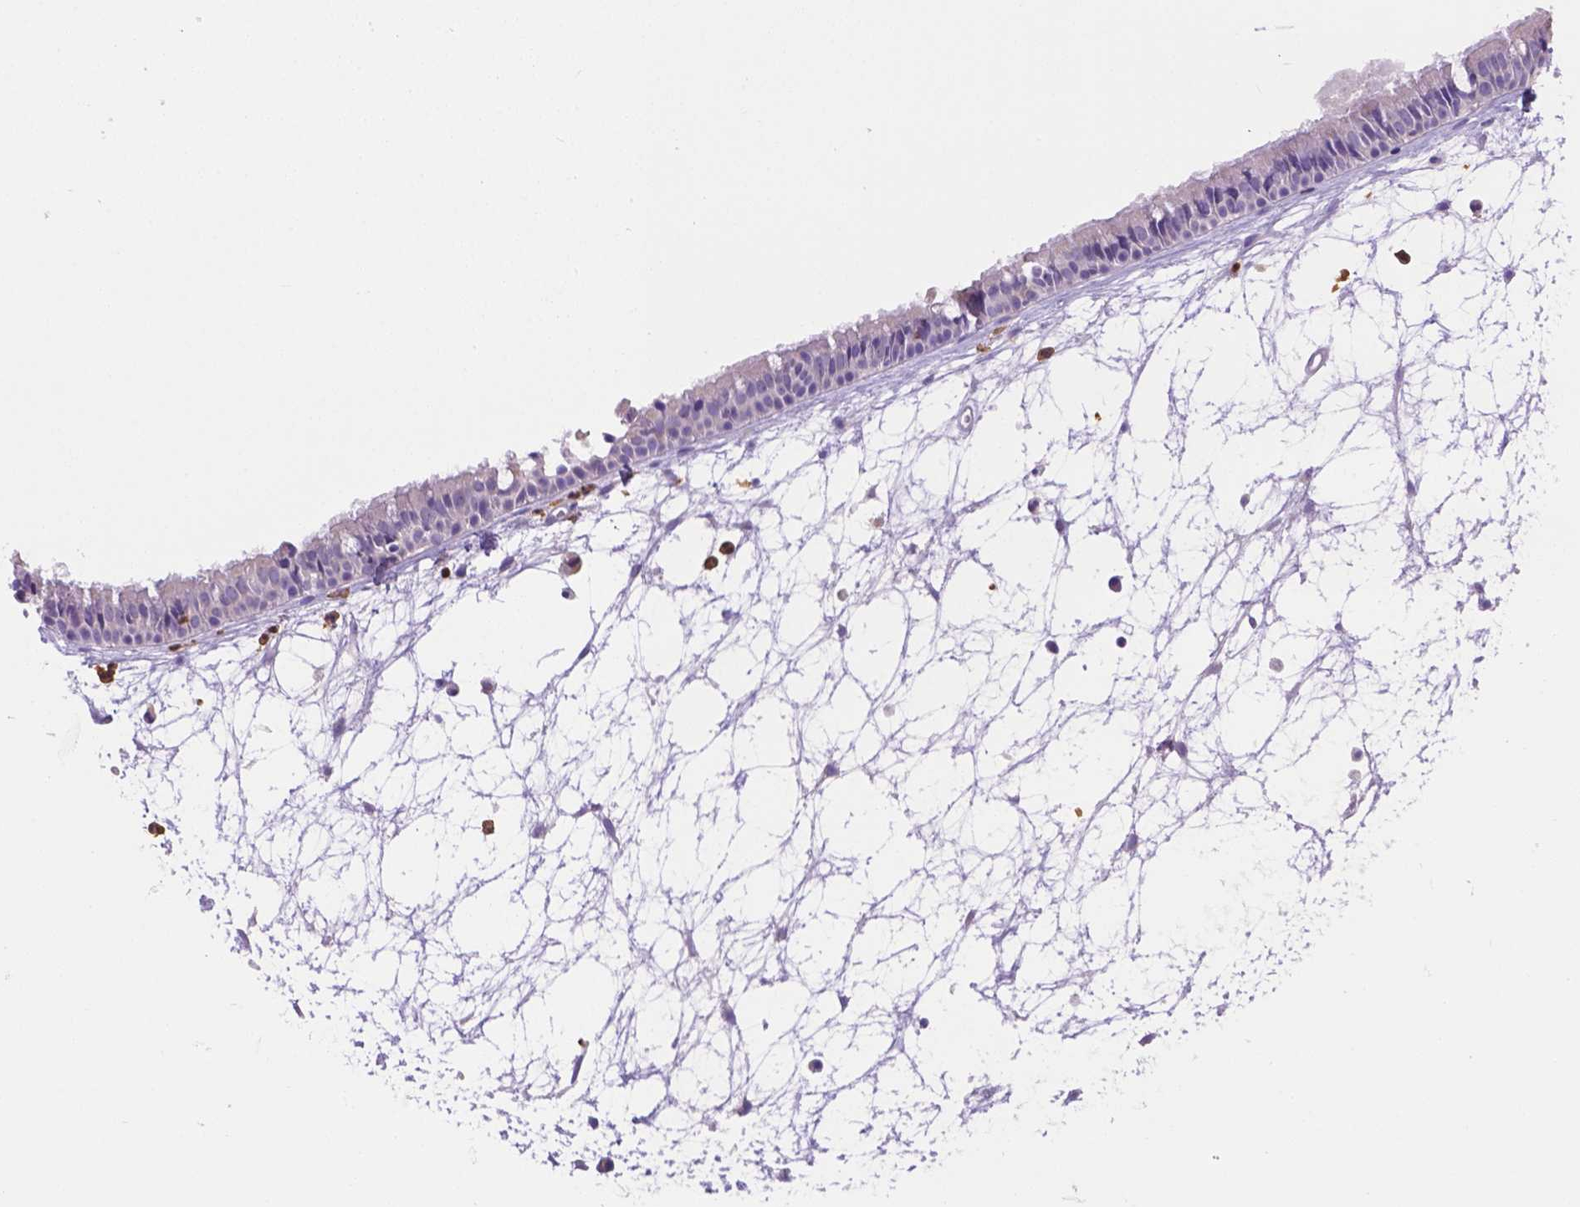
{"staining": {"intensity": "negative", "quantity": "none", "location": "none"}, "tissue": "nasopharynx", "cell_type": "Respiratory epithelial cells", "image_type": "normal", "snomed": [{"axis": "morphology", "description": "Normal tissue, NOS"}, {"axis": "topography", "description": "Nasopharynx"}], "caption": "The immunohistochemistry photomicrograph has no significant expression in respiratory epithelial cells of nasopharynx.", "gene": "NXPE2", "patient": {"sex": "male", "age": 31}}